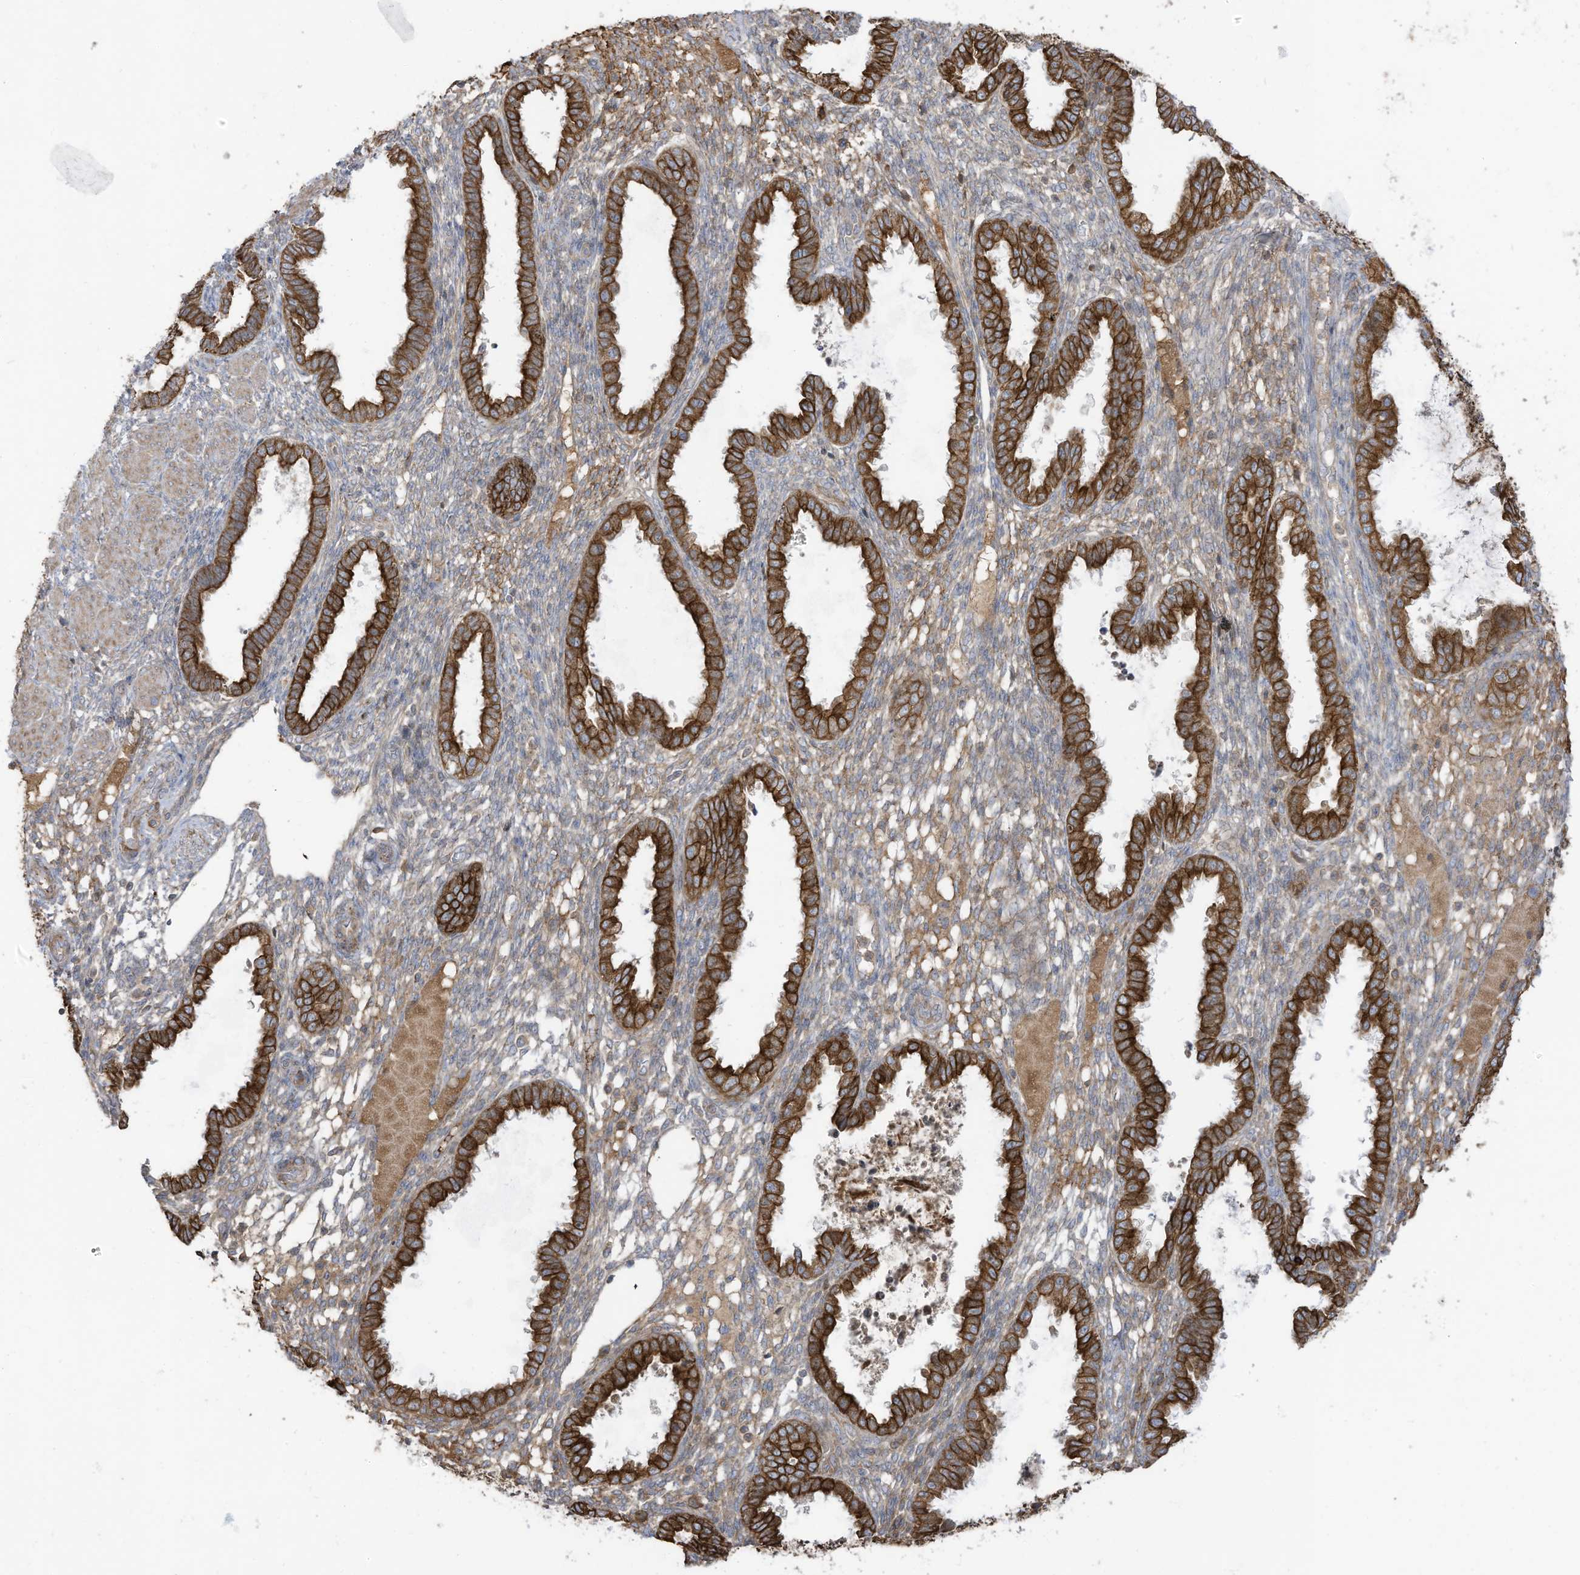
{"staining": {"intensity": "weak", "quantity": "25%-75%", "location": "cytoplasmic/membranous"}, "tissue": "endometrium", "cell_type": "Cells in endometrial stroma", "image_type": "normal", "snomed": [{"axis": "morphology", "description": "Normal tissue, NOS"}, {"axis": "topography", "description": "Endometrium"}], "caption": "Brown immunohistochemical staining in benign endometrium displays weak cytoplasmic/membranous expression in about 25%-75% of cells in endometrial stroma.", "gene": "CGAS", "patient": {"sex": "female", "age": 33}}